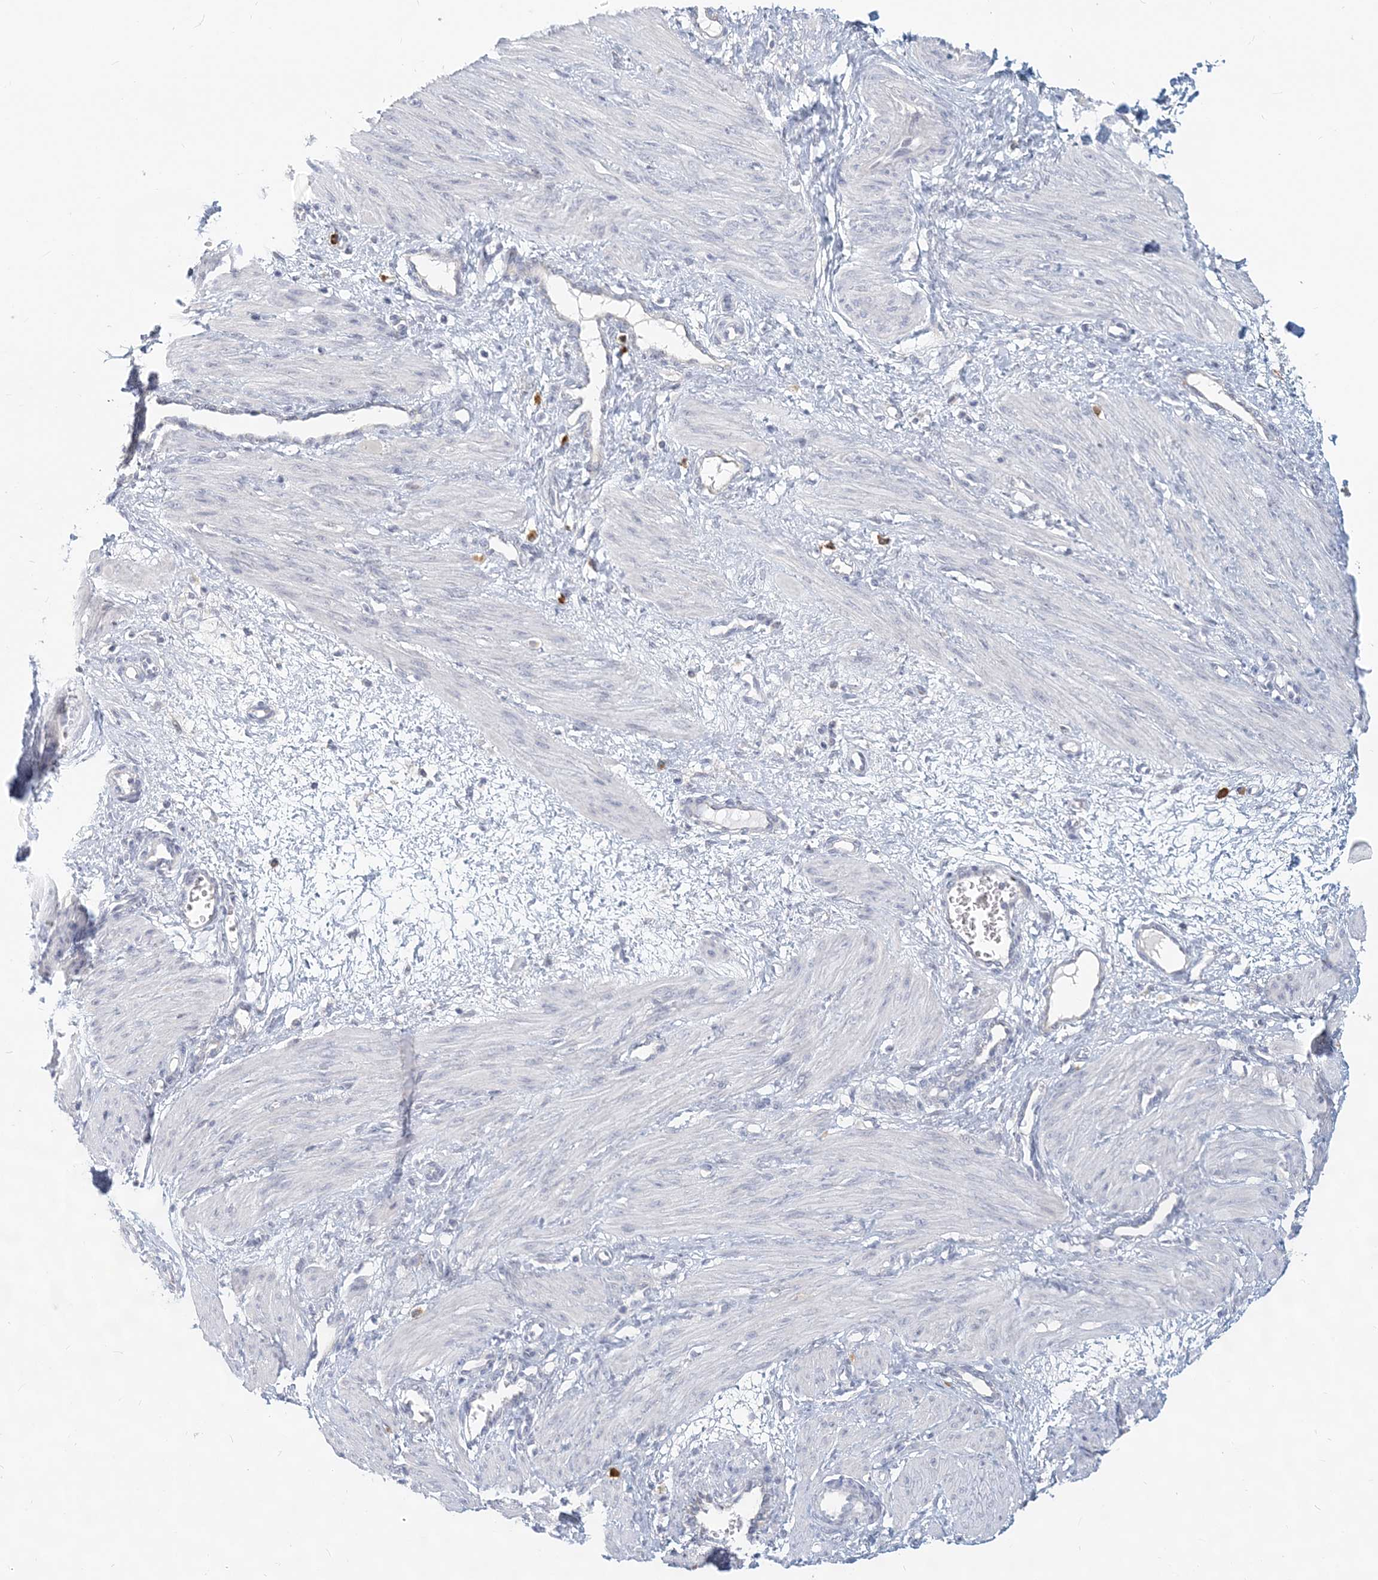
{"staining": {"intensity": "negative", "quantity": "none", "location": "none"}, "tissue": "smooth muscle", "cell_type": "Smooth muscle cells", "image_type": "normal", "snomed": [{"axis": "morphology", "description": "Normal tissue, NOS"}, {"axis": "topography", "description": "Endometrium"}], "caption": "Immunohistochemistry of normal human smooth muscle reveals no staining in smooth muscle cells.", "gene": "GMPPA", "patient": {"sex": "female", "age": 33}}